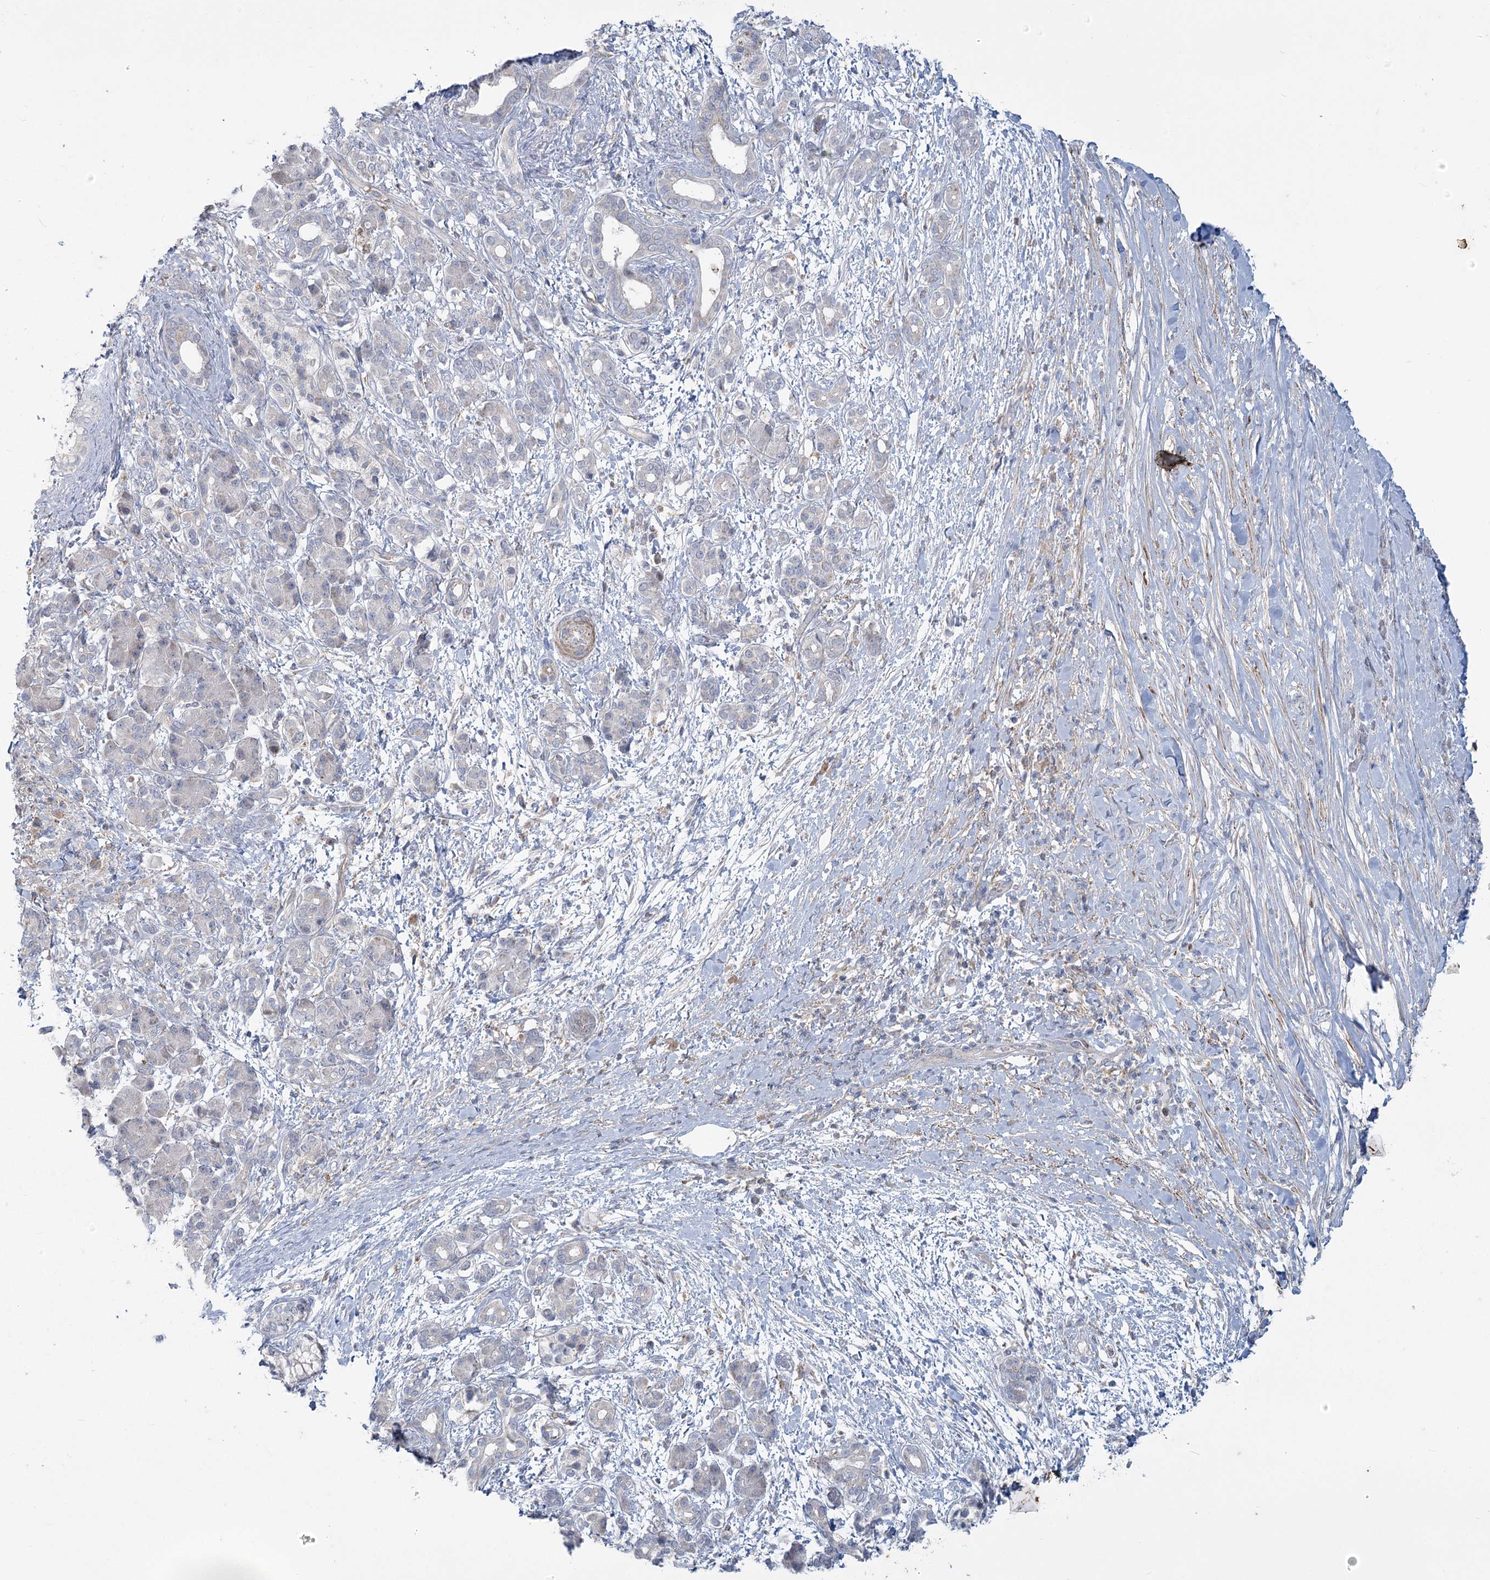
{"staining": {"intensity": "negative", "quantity": "none", "location": "none"}, "tissue": "pancreatic cancer", "cell_type": "Tumor cells", "image_type": "cancer", "snomed": [{"axis": "morphology", "description": "Adenocarcinoma, NOS"}, {"axis": "topography", "description": "Pancreas"}], "caption": "Human pancreatic cancer stained for a protein using immunohistochemistry (IHC) displays no expression in tumor cells.", "gene": "MTG1", "patient": {"sex": "female", "age": 55}}